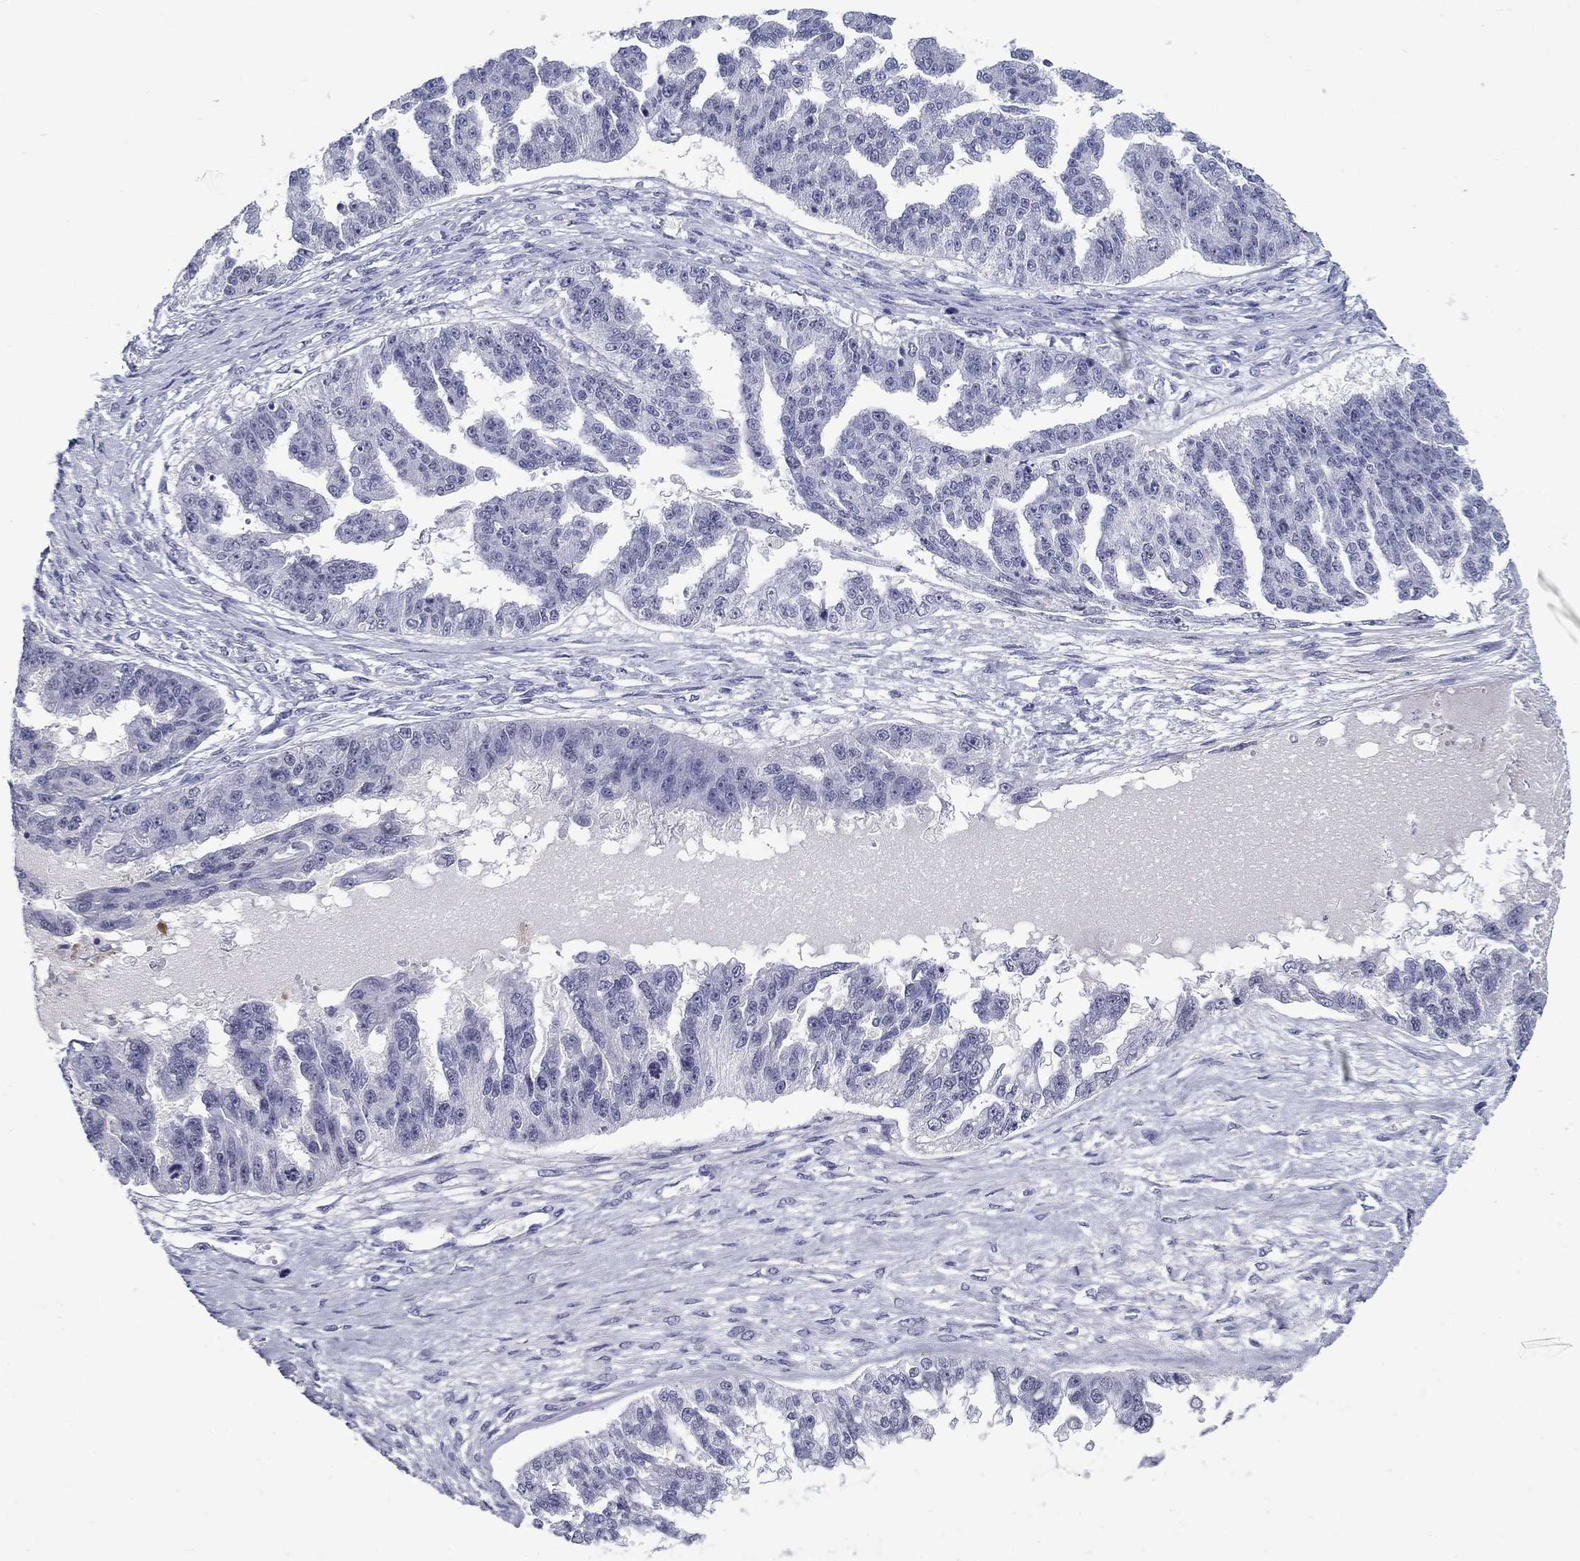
{"staining": {"intensity": "negative", "quantity": "none", "location": "none"}, "tissue": "ovarian cancer", "cell_type": "Tumor cells", "image_type": "cancer", "snomed": [{"axis": "morphology", "description": "Cystadenocarcinoma, serous, NOS"}, {"axis": "topography", "description": "Ovary"}], "caption": "Immunohistochemical staining of human ovarian serous cystadenocarcinoma displays no significant expression in tumor cells.", "gene": "C4orf19", "patient": {"sex": "female", "age": 58}}